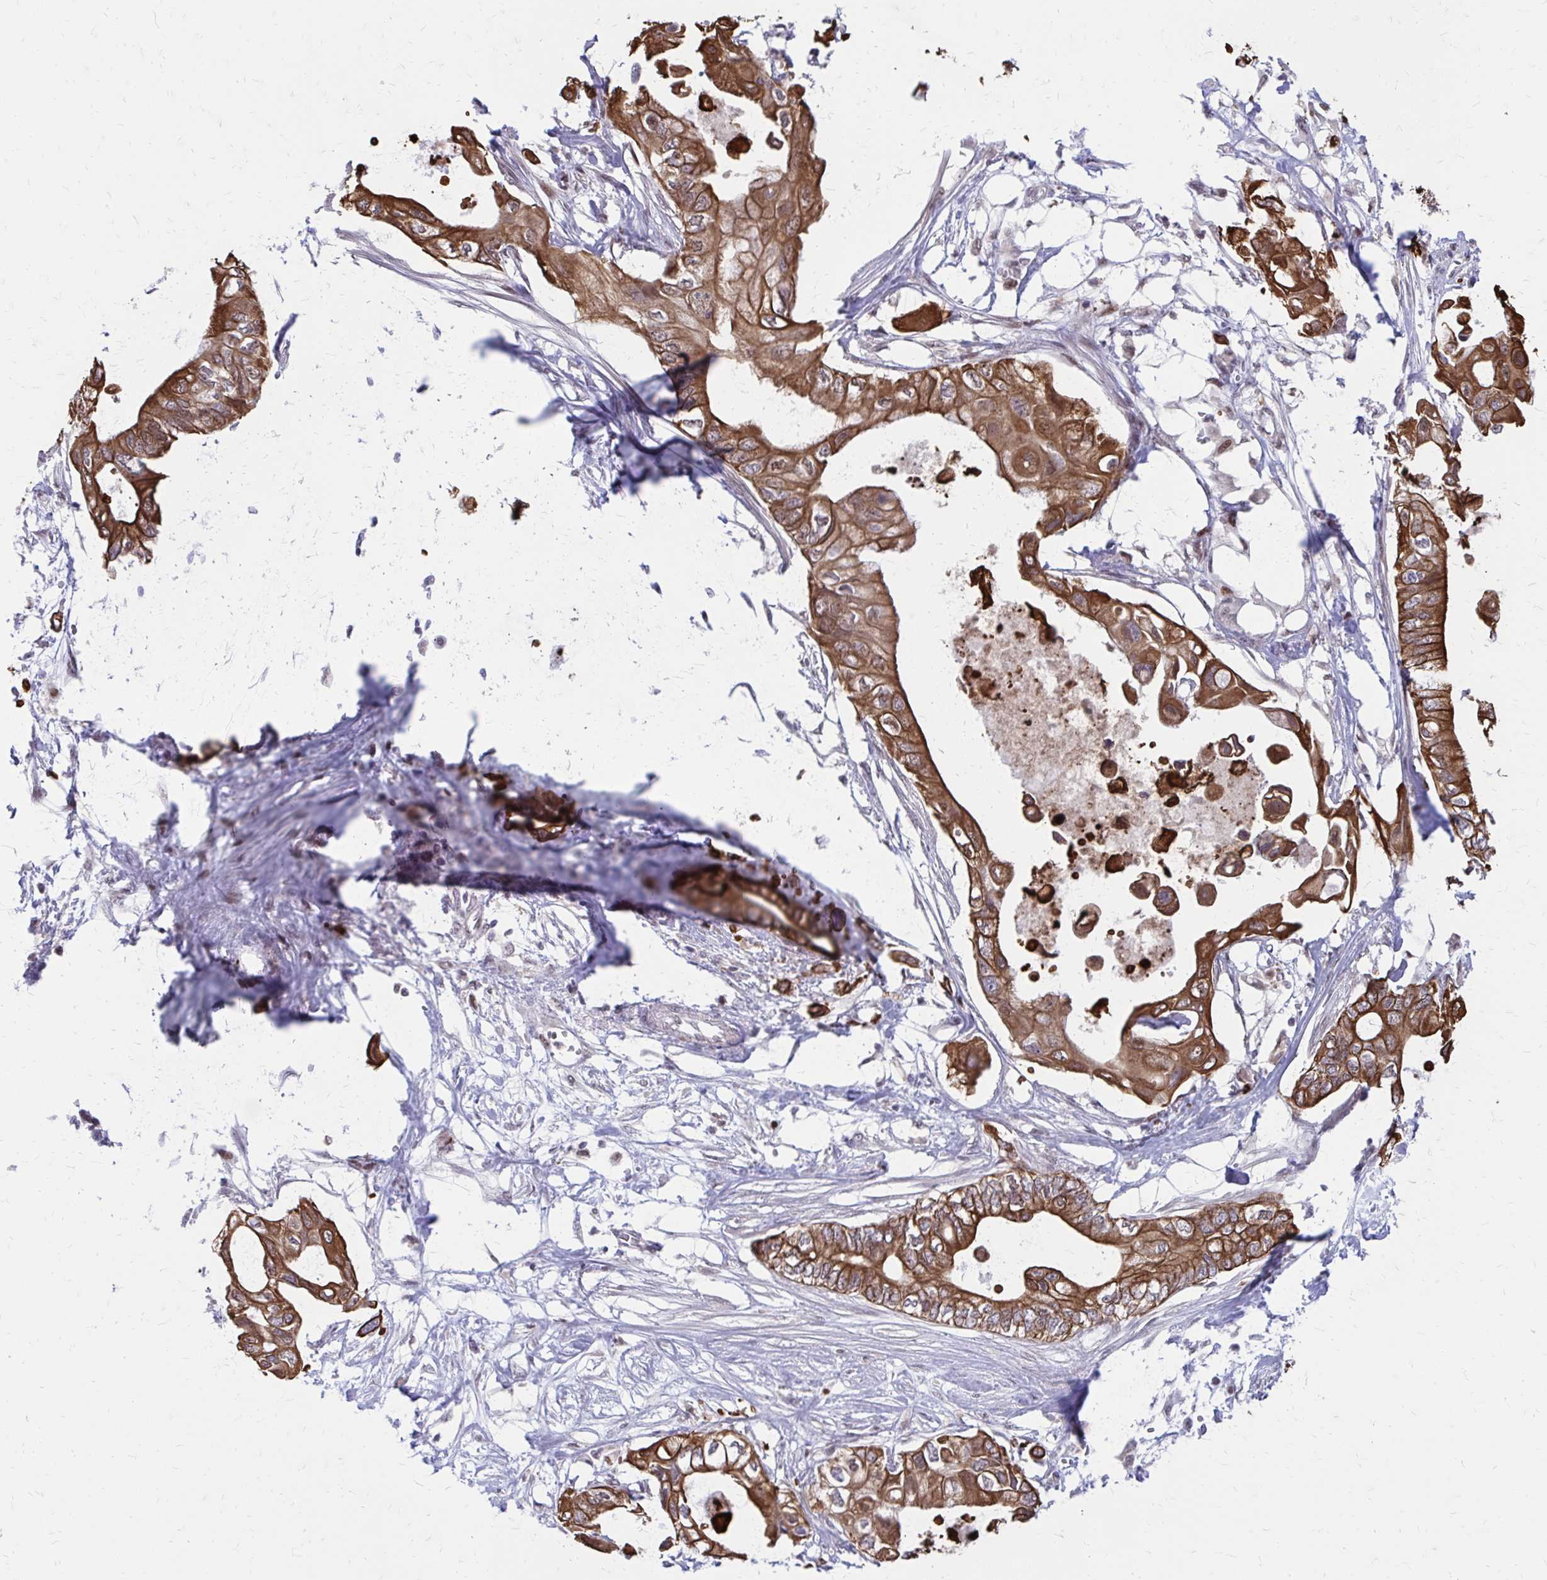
{"staining": {"intensity": "strong", "quantity": ">75%", "location": "cytoplasmic/membranous"}, "tissue": "pancreatic cancer", "cell_type": "Tumor cells", "image_type": "cancer", "snomed": [{"axis": "morphology", "description": "Adenocarcinoma, NOS"}, {"axis": "topography", "description": "Pancreas"}], "caption": "The histopathology image demonstrates a brown stain indicating the presence of a protein in the cytoplasmic/membranous of tumor cells in pancreatic cancer (adenocarcinoma). (DAB (3,3'-diaminobenzidine) = brown stain, brightfield microscopy at high magnification).", "gene": "ANKRD30B", "patient": {"sex": "female", "age": 63}}